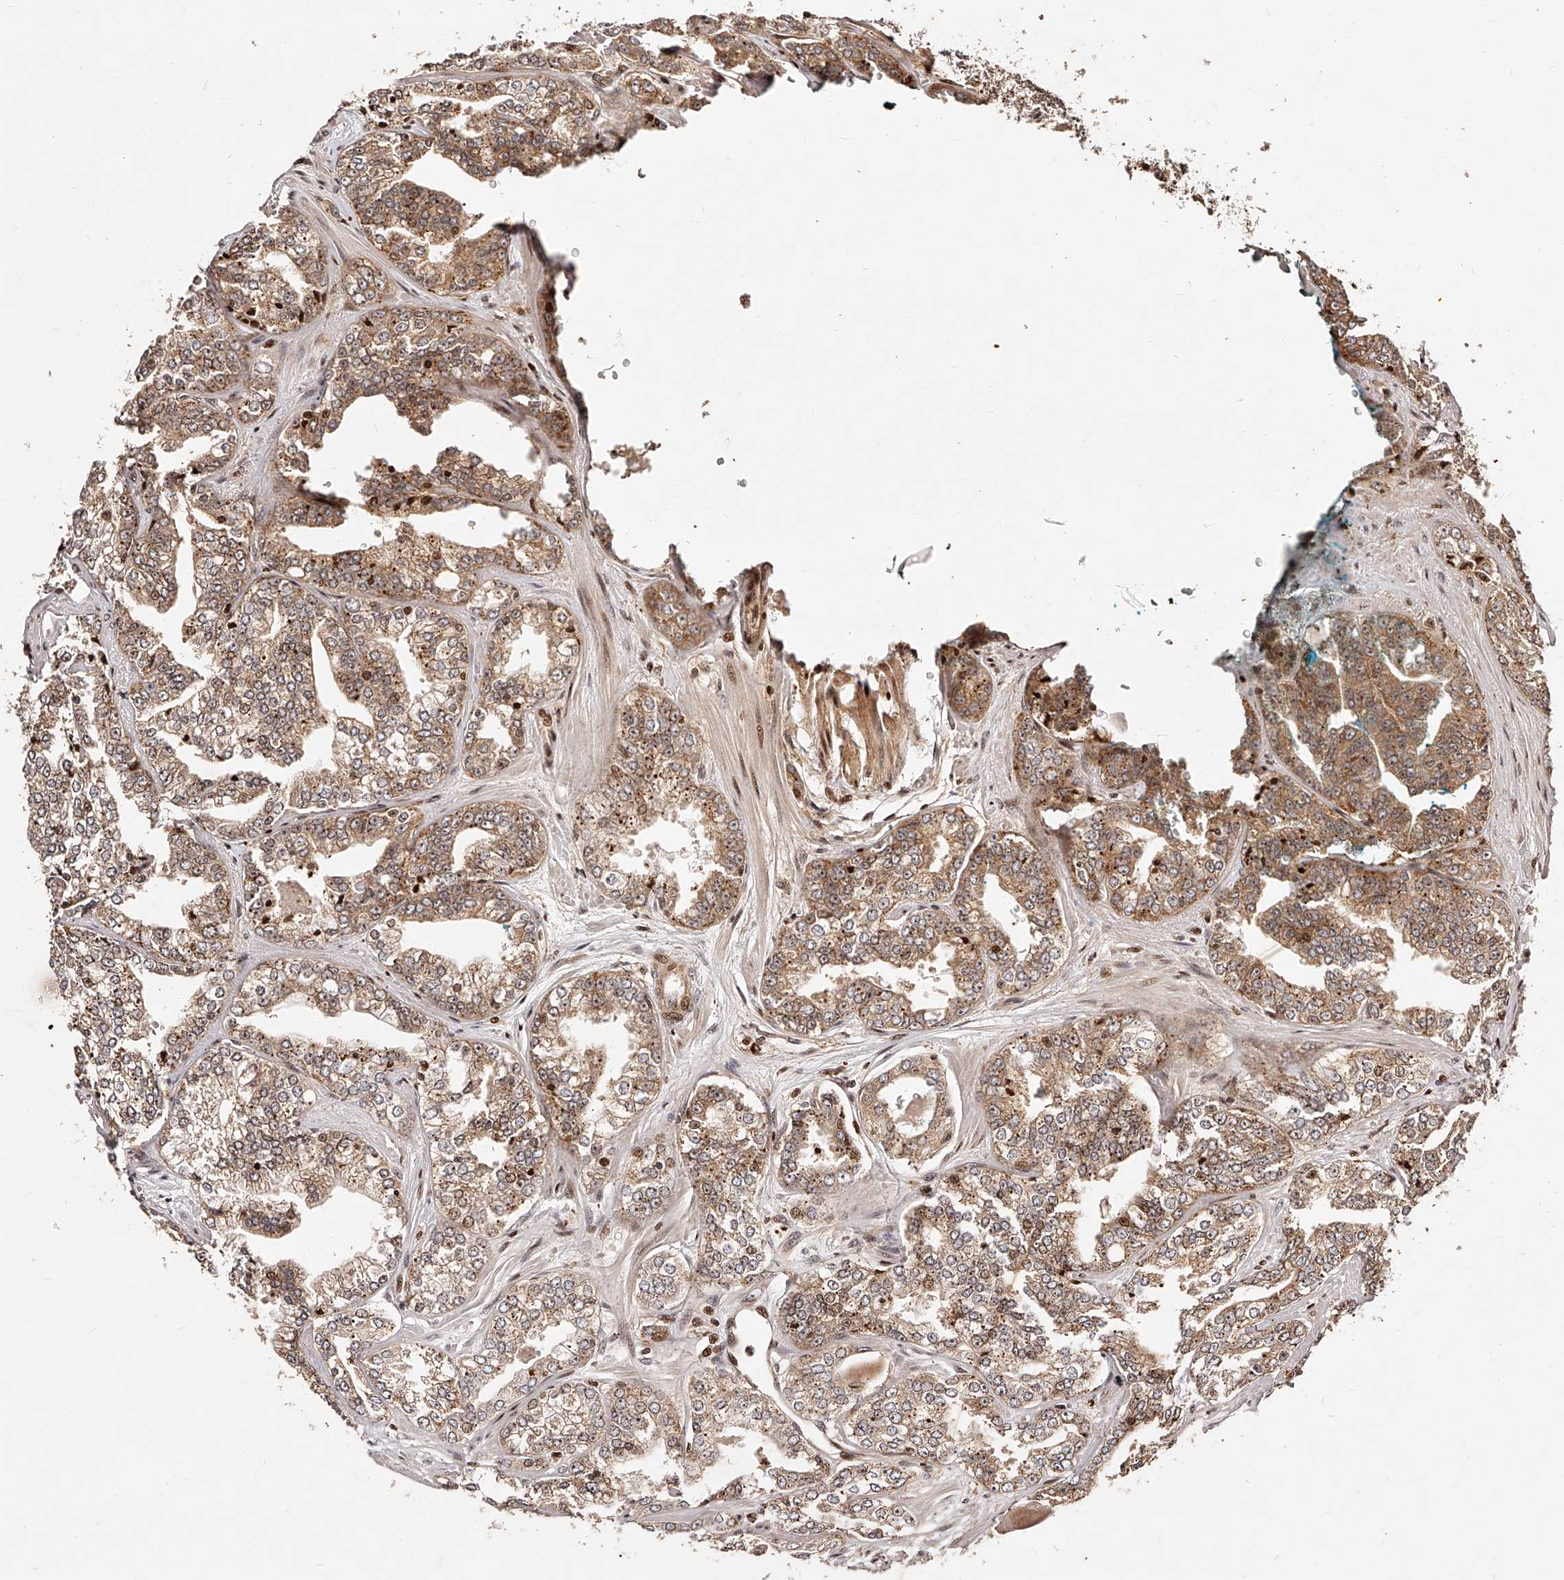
{"staining": {"intensity": "moderate", "quantity": ">75%", "location": "cytoplasmic/membranous"}, "tissue": "prostate cancer", "cell_type": "Tumor cells", "image_type": "cancer", "snomed": [{"axis": "morphology", "description": "Adenocarcinoma, High grade"}, {"axis": "topography", "description": "Prostate"}], "caption": "Immunohistochemistry of human adenocarcinoma (high-grade) (prostate) displays medium levels of moderate cytoplasmic/membranous expression in approximately >75% of tumor cells.", "gene": "PFDN2", "patient": {"sex": "male", "age": 71}}